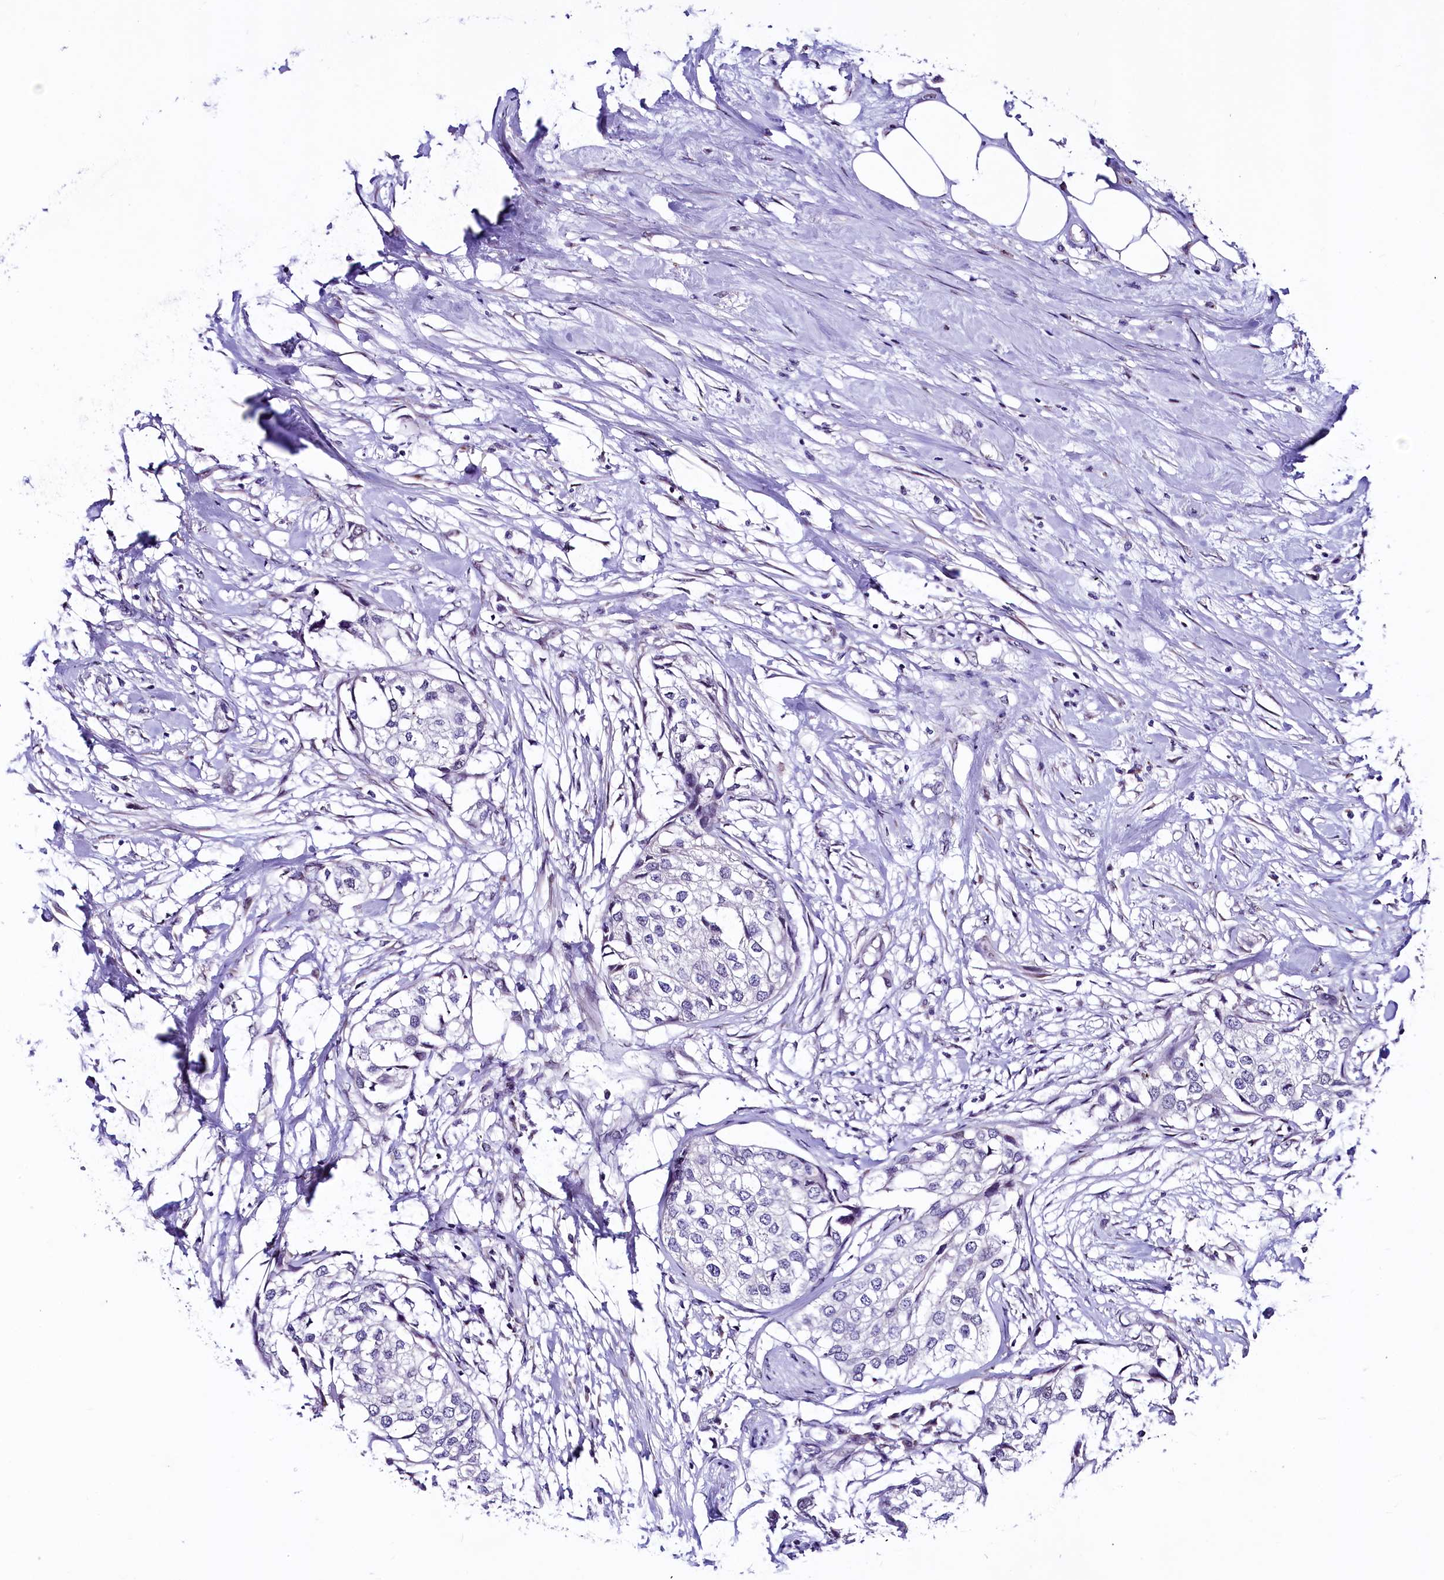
{"staining": {"intensity": "negative", "quantity": "none", "location": "none"}, "tissue": "urothelial cancer", "cell_type": "Tumor cells", "image_type": "cancer", "snomed": [{"axis": "morphology", "description": "Urothelial carcinoma, High grade"}, {"axis": "topography", "description": "Urinary bladder"}], "caption": "Tumor cells show no significant protein expression in urothelial carcinoma (high-grade).", "gene": "LEUTX", "patient": {"sex": "male", "age": 64}}